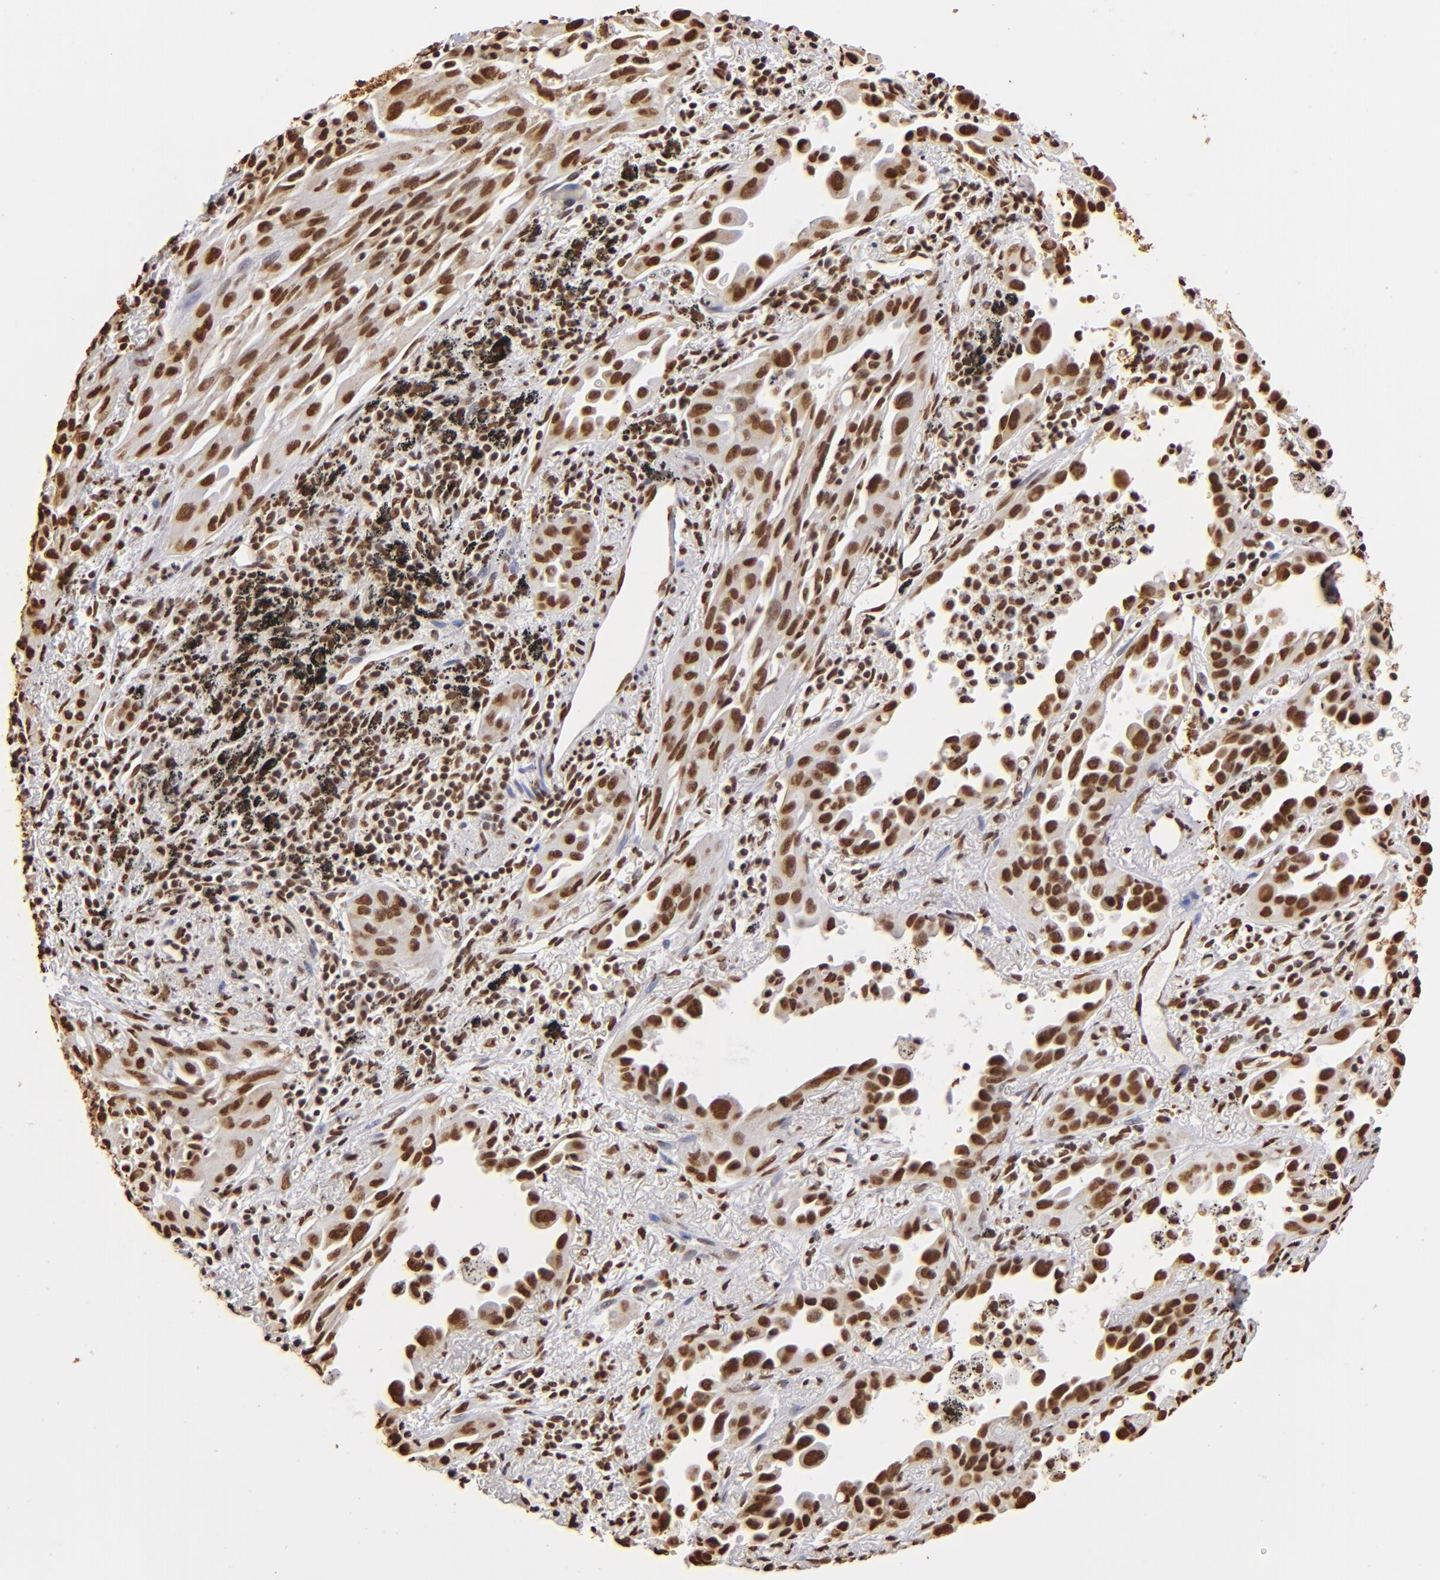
{"staining": {"intensity": "strong", "quantity": ">75%", "location": "nuclear"}, "tissue": "lung cancer", "cell_type": "Tumor cells", "image_type": "cancer", "snomed": [{"axis": "morphology", "description": "Adenocarcinoma, NOS"}, {"axis": "topography", "description": "Lung"}], "caption": "Brown immunohistochemical staining in adenocarcinoma (lung) exhibits strong nuclear expression in about >75% of tumor cells. Immunohistochemistry (ihc) stains the protein of interest in brown and the nuclei are stained blue.", "gene": "ILF3", "patient": {"sex": "male", "age": 68}}